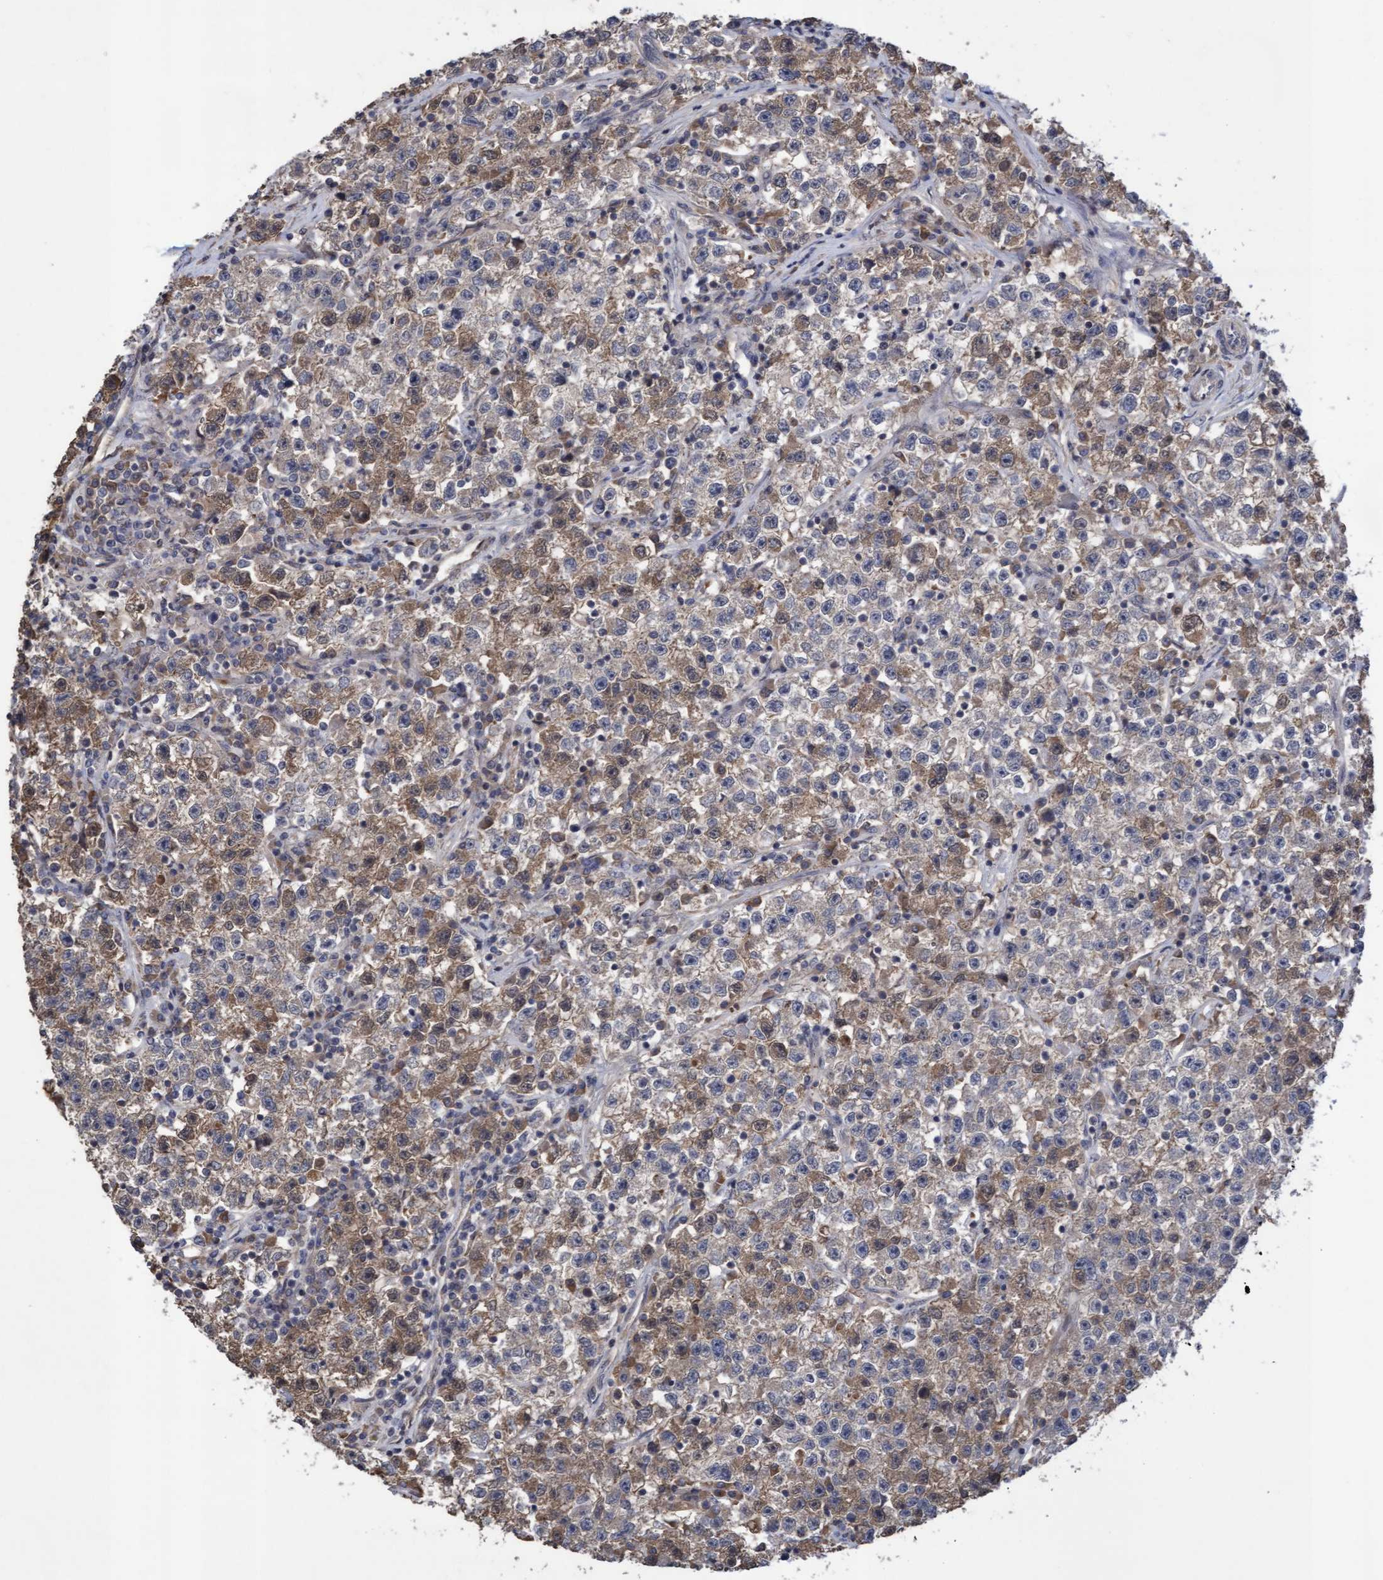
{"staining": {"intensity": "weak", "quantity": "25%-75%", "location": "cytoplasmic/membranous"}, "tissue": "testis cancer", "cell_type": "Tumor cells", "image_type": "cancer", "snomed": [{"axis": "morphology", "description": "Seminoma, NOS"}, {"axis": "topography", "description": "Testis"}], "caption": "Immunohistochemistry image of testis cancer (seminoma) stained for a protein (brown), which reveals low levels of weak cytoplasmic/membranous staining in approximately 25%-75% of tumor cells.", "gene": "COBL", "patient": {"sex": "male", "age": 22}}